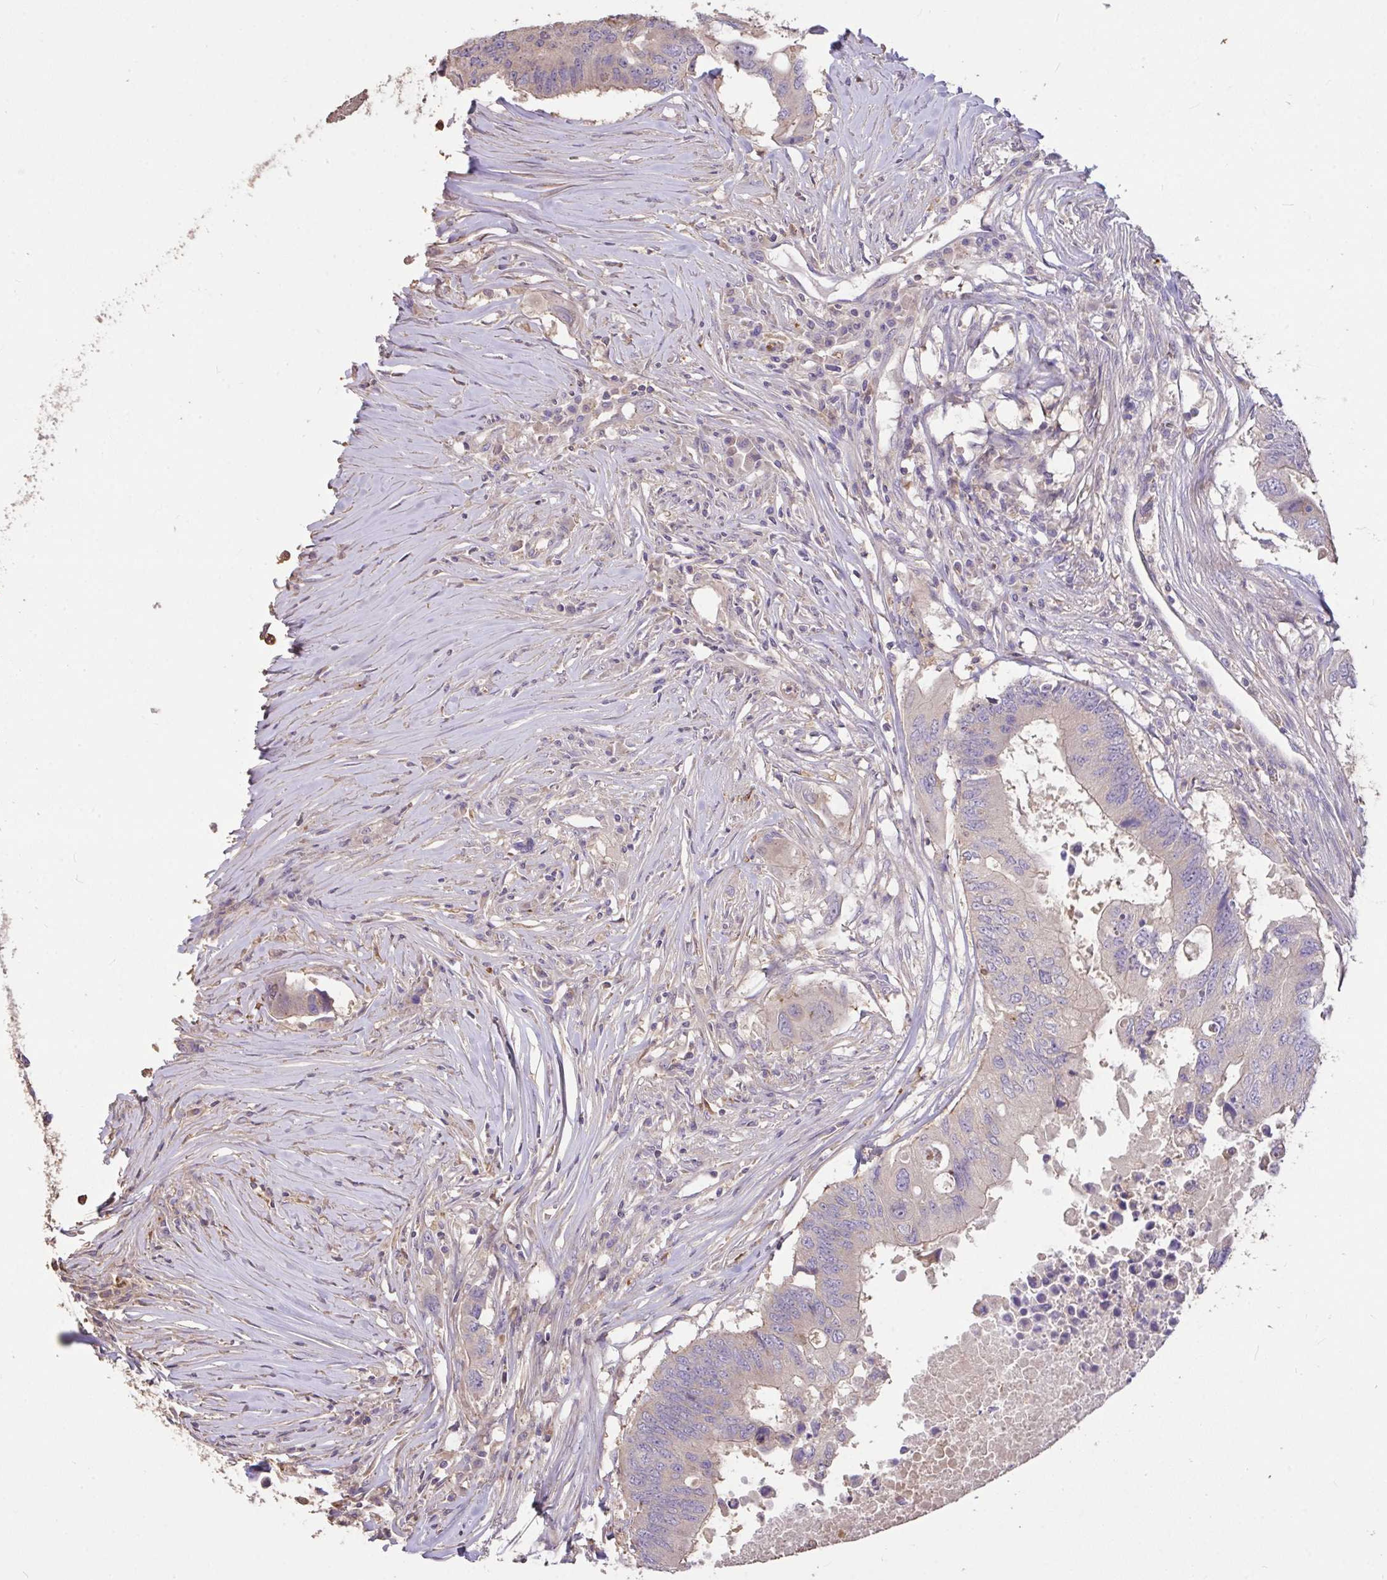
{"staining": {"intensity": "weak", "quantity": "<25%", "location": "cytoplasmic/membranous"}, "tissue": "colorectal cancer", "cell_type": "Tumor cells", "image_type": "cancer", "snomed": [{"axis": "morphology", "description": "Adenocarcinoma, NOS"}, {"axis": "topography", "description": "Colon"}], "caption": "Tumor cells show no significant protein positivity in colorectal cancer (adenocarcinoma).", "gene": "FCER1A", "patient": {"sex": "male", "age": 71}}